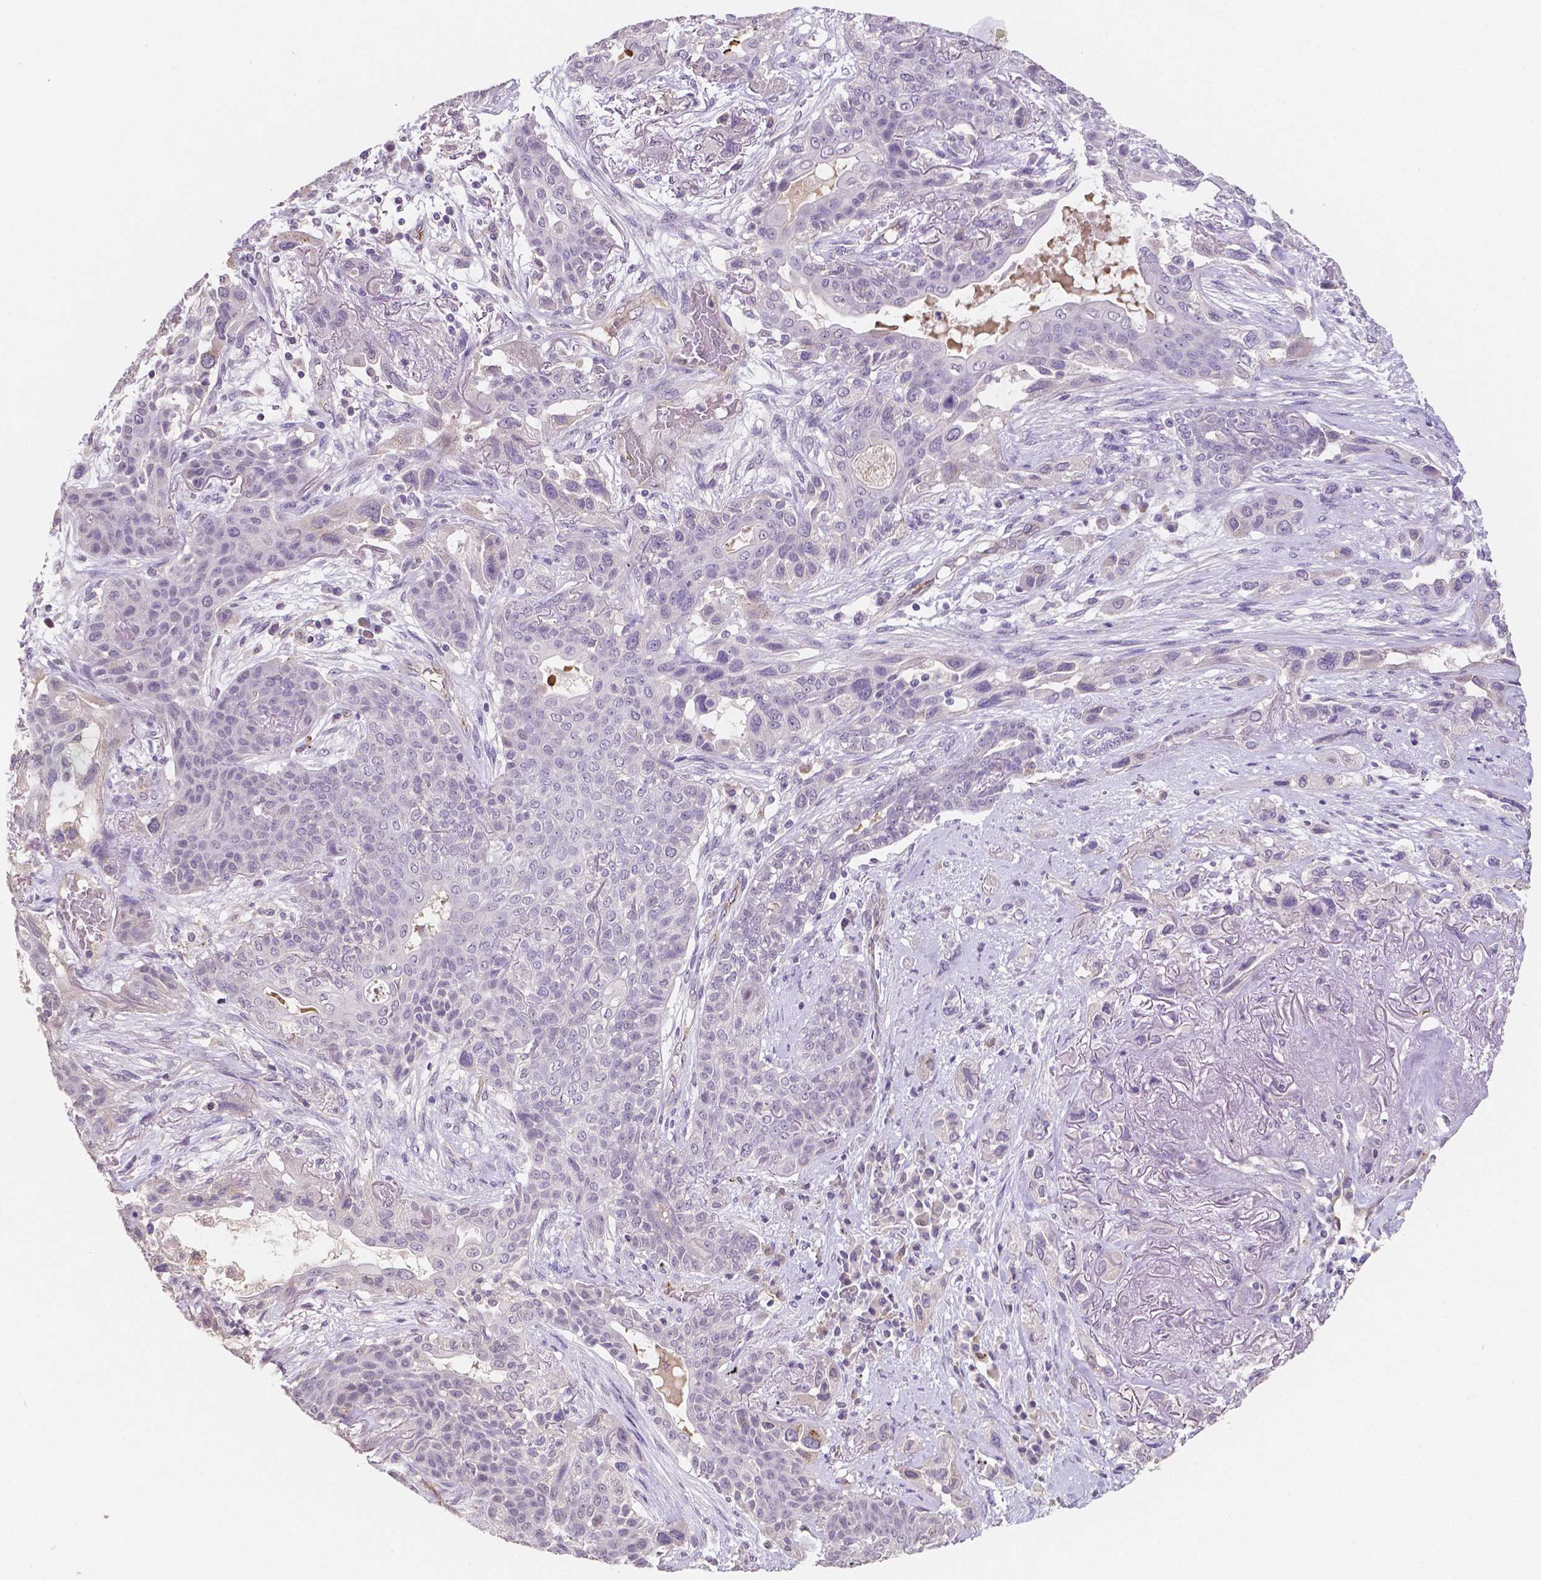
{"staining": {"intensity": "negative", "quantity": "none", "location": "none"}, "tissue": "lung cancer", "cell_type": "Tumor cells", "image_type": "cancer", "snomed": [{"axis": "morphology", "description": "Squamous cell carcinoma, NOS"}, {"axis": "topography", "description": "Lung"}], "caption": "Human lung cancer stained for a protein using IHC shows no expression in tumor cells.", "gene": "ELAVL2", "patient": {"sex": "female", "age": 70}}